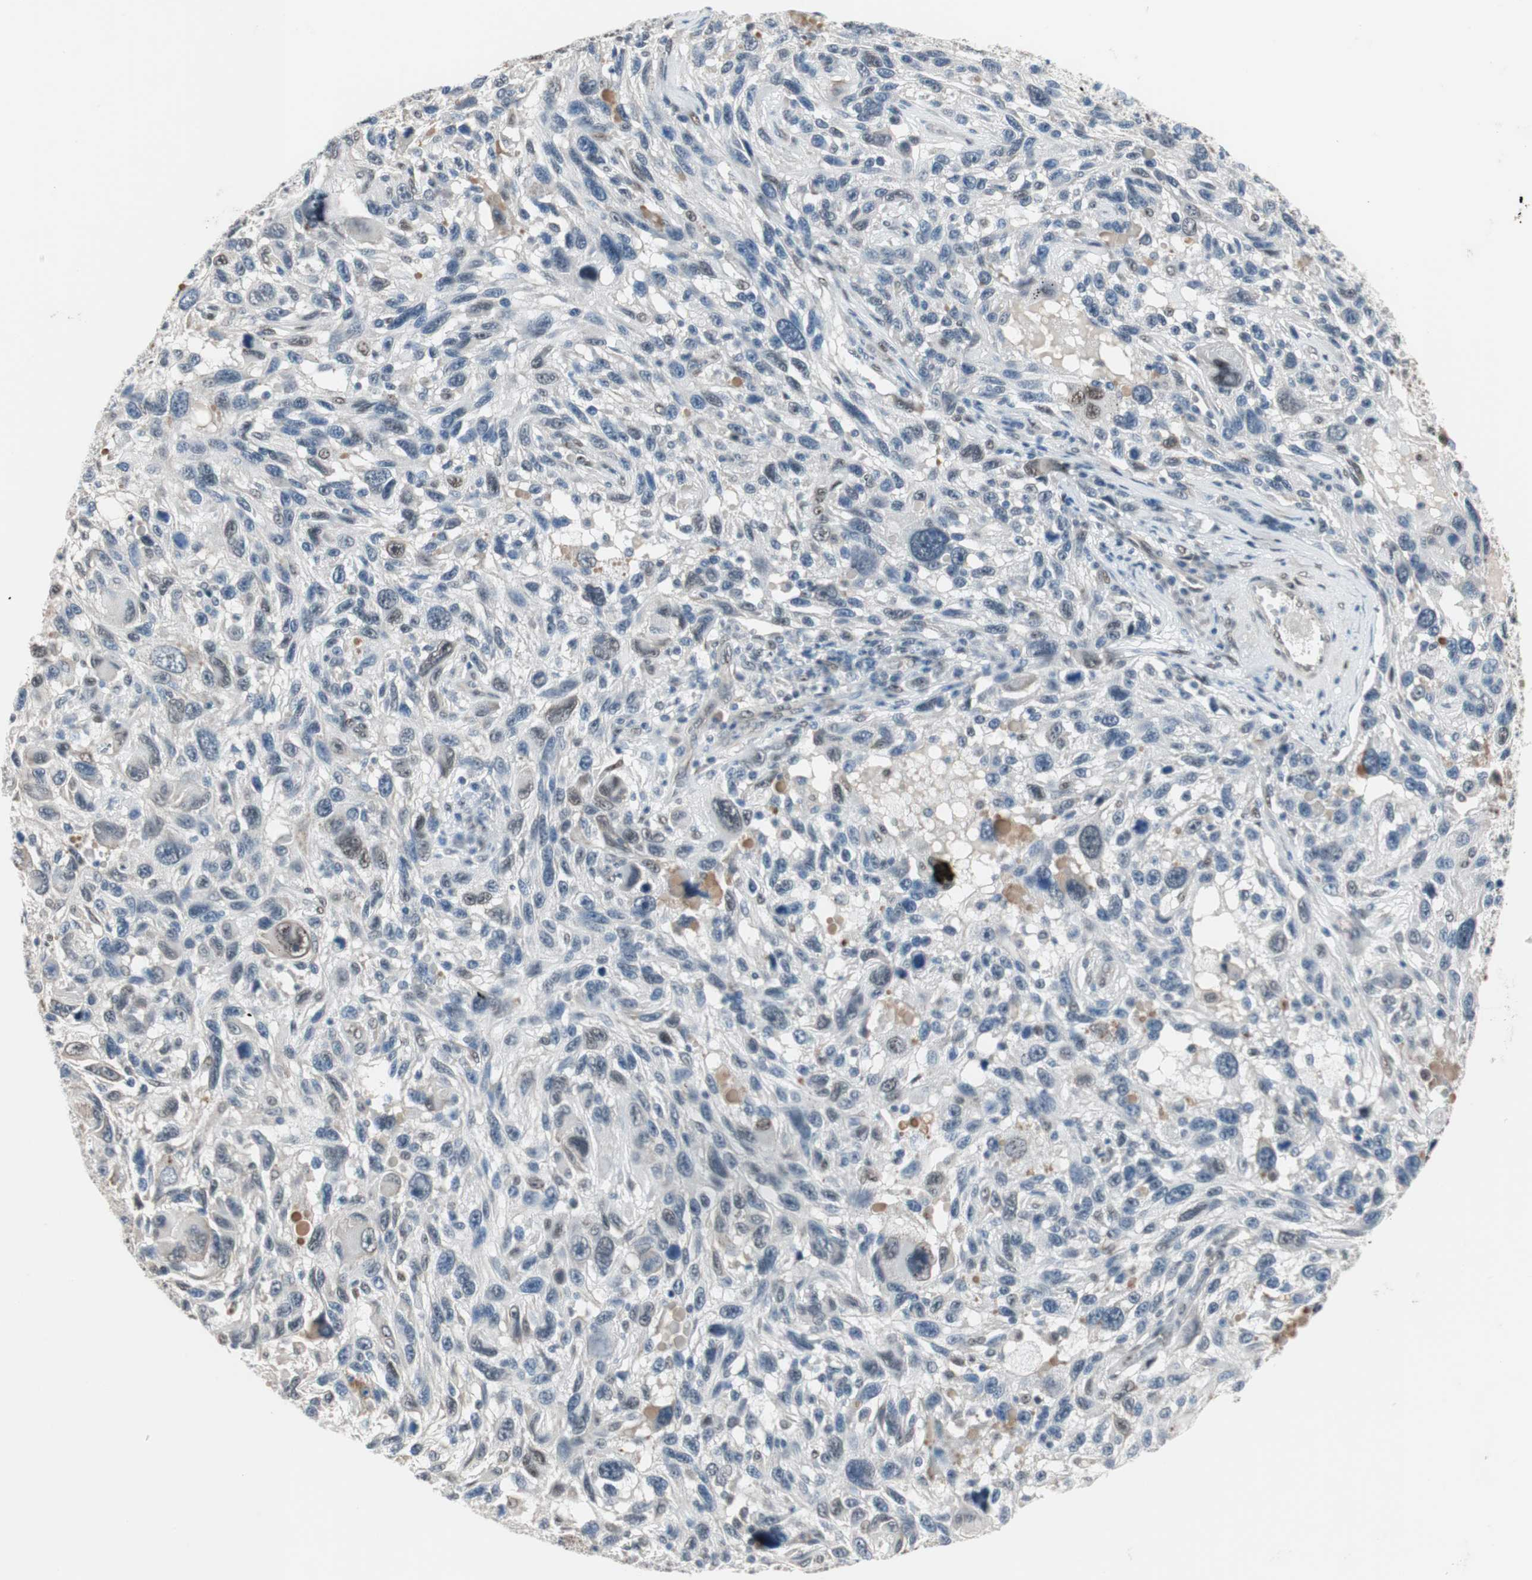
{"staining": {"intensity": "weak", "quantity": "<25%", "location": "nuclear"}, "tissue": "melanoma", "cell_type": "Tumor cells", "image_type": "cancer", "snomed": [{"axis": "morphology", "description": "Malignant melanoma, NOS"}, {"axis": "topography", "description": "Skin"}], "caption": "There is no significant expression in tumor cells of malignant melanoma.", "gene": "PML", "patient": {"sex": "male", "age": 53}}